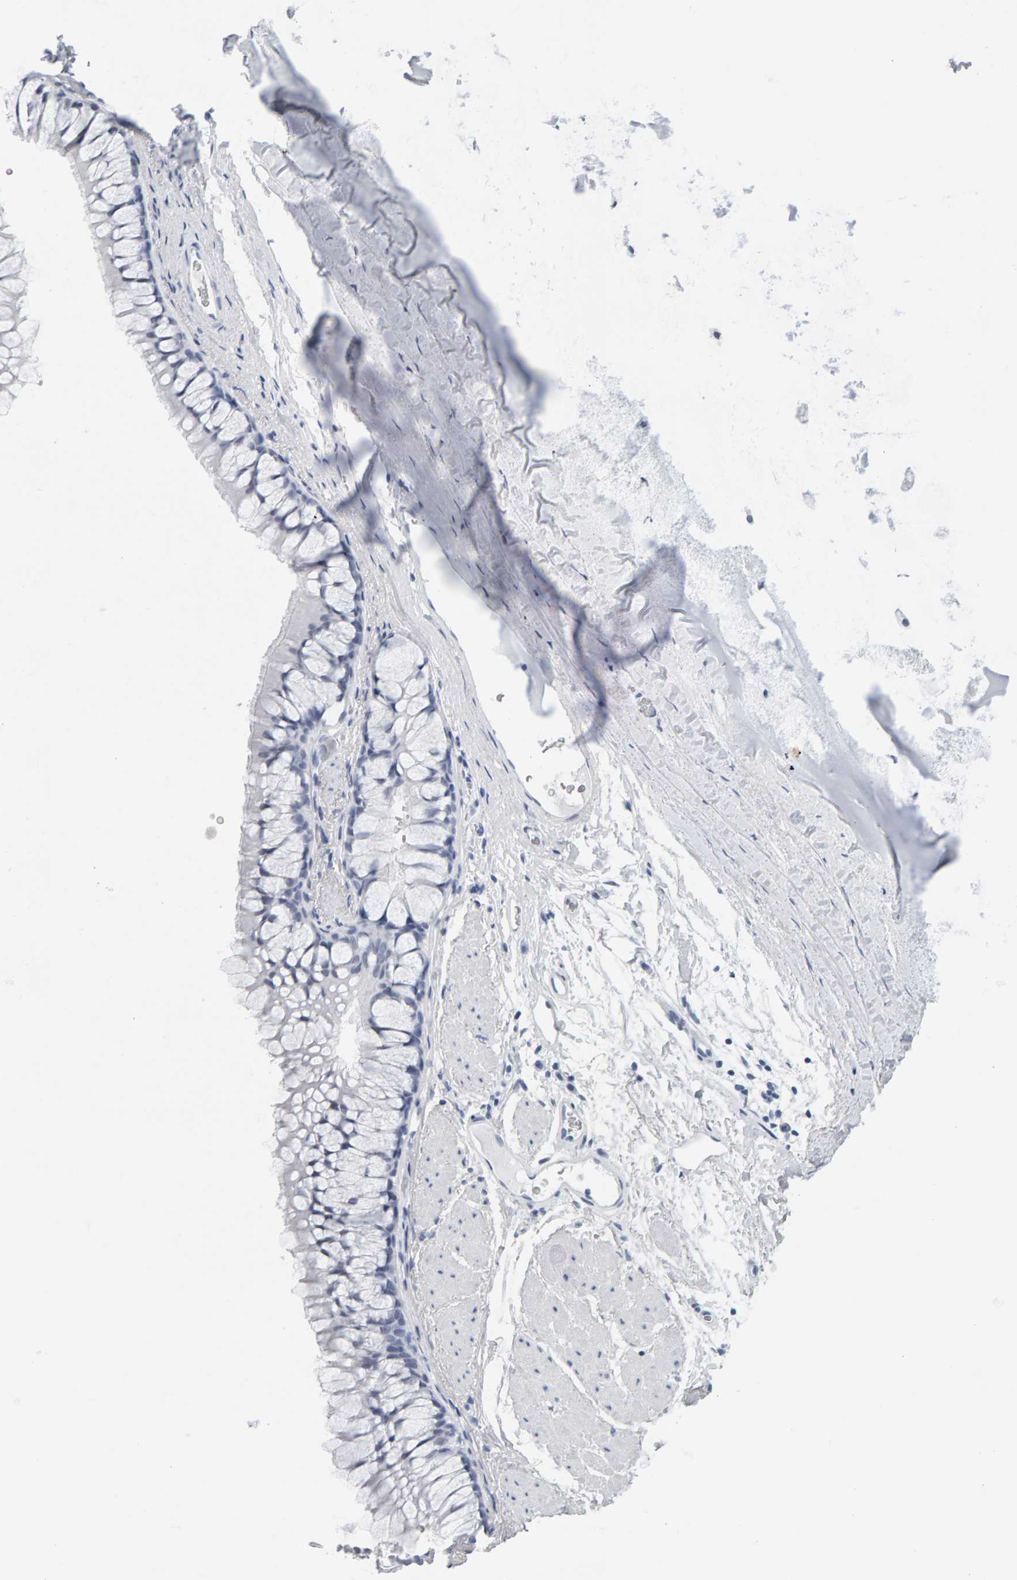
{"staining": {"intensity": "negative", "quantity": "none", "location": "none"}, "tissue": "bronchus", "cell_type": "Respiratory epithelial cells", "image_type": "normal", "snomed": [{"axis": "morphology", "description": "Normal tissue, NOS"}, {"axis": "topography", "description": "Cartilage tissue"}, {"axis": "topography", "description": "Bronchus"}], "caption": "A photomicrograph of human bronchus is negative for staining in respiratory epithelial cells. (DAB (3,3'-diaminobenzidine) IHC, high magnification).", "gene": "SPACA3", "patient": {"sex": "female", "age": 53}}